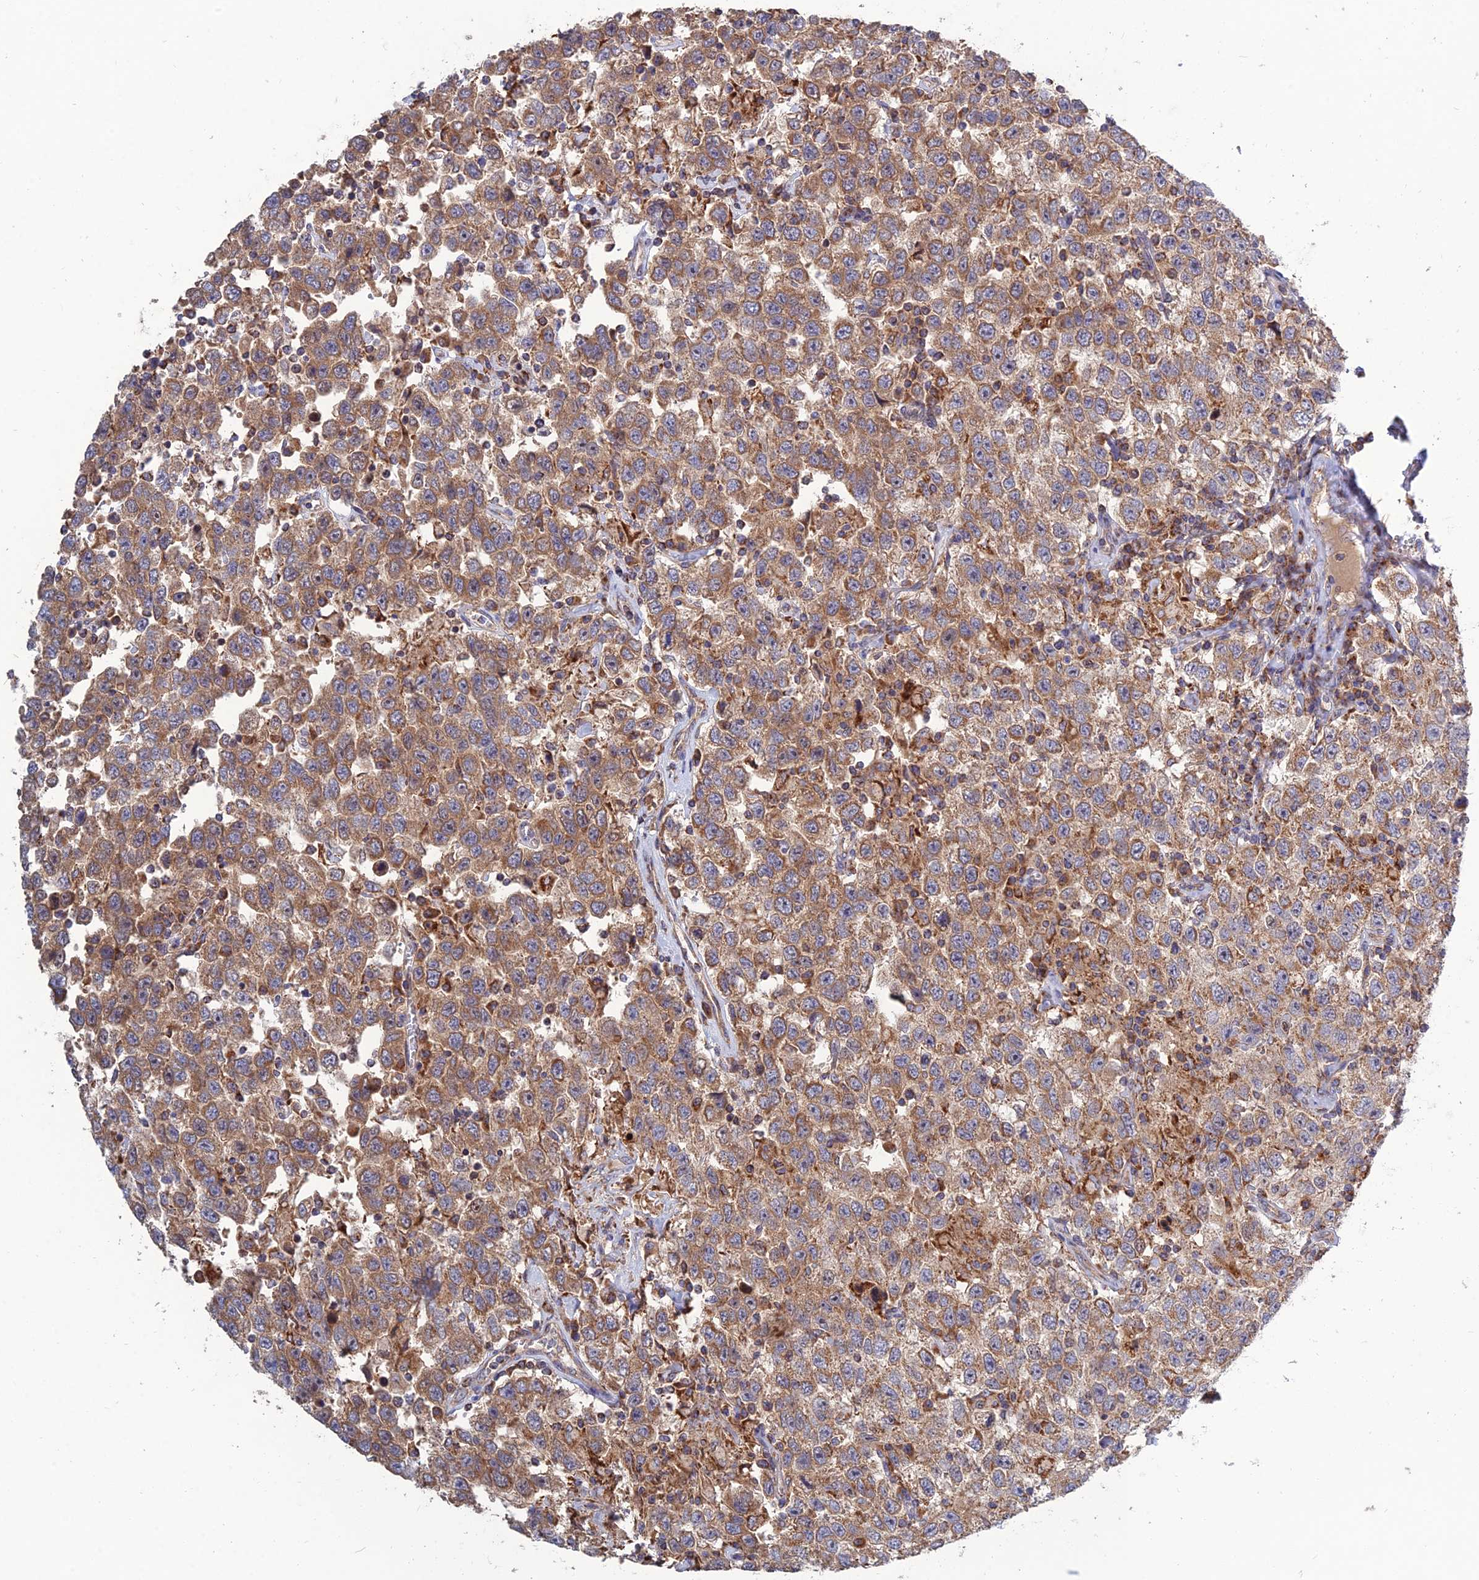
{"staining": {"intensity": "moderate", "quantity": ">75%", "location": "cytoplasmic/membranous"}, "tissue": "testis cancer", "cell_type": "Tumor cells", "image_type": "cancer", "snomed": [{"axis": "morphology", "description": "Seminoma, NOS"}, {"axis": "topography", "description": "Testis"}], "caption": "Immunohistochemistry (IHC) histopathology image of human testis cancer stained for a protein (brown), which reveals medium levels of moderate cytoplasmic/membranous expression in about >75% of tumor cells.", "gene": "RIC8B", "patient": {"sex": "male", "age": 41}}